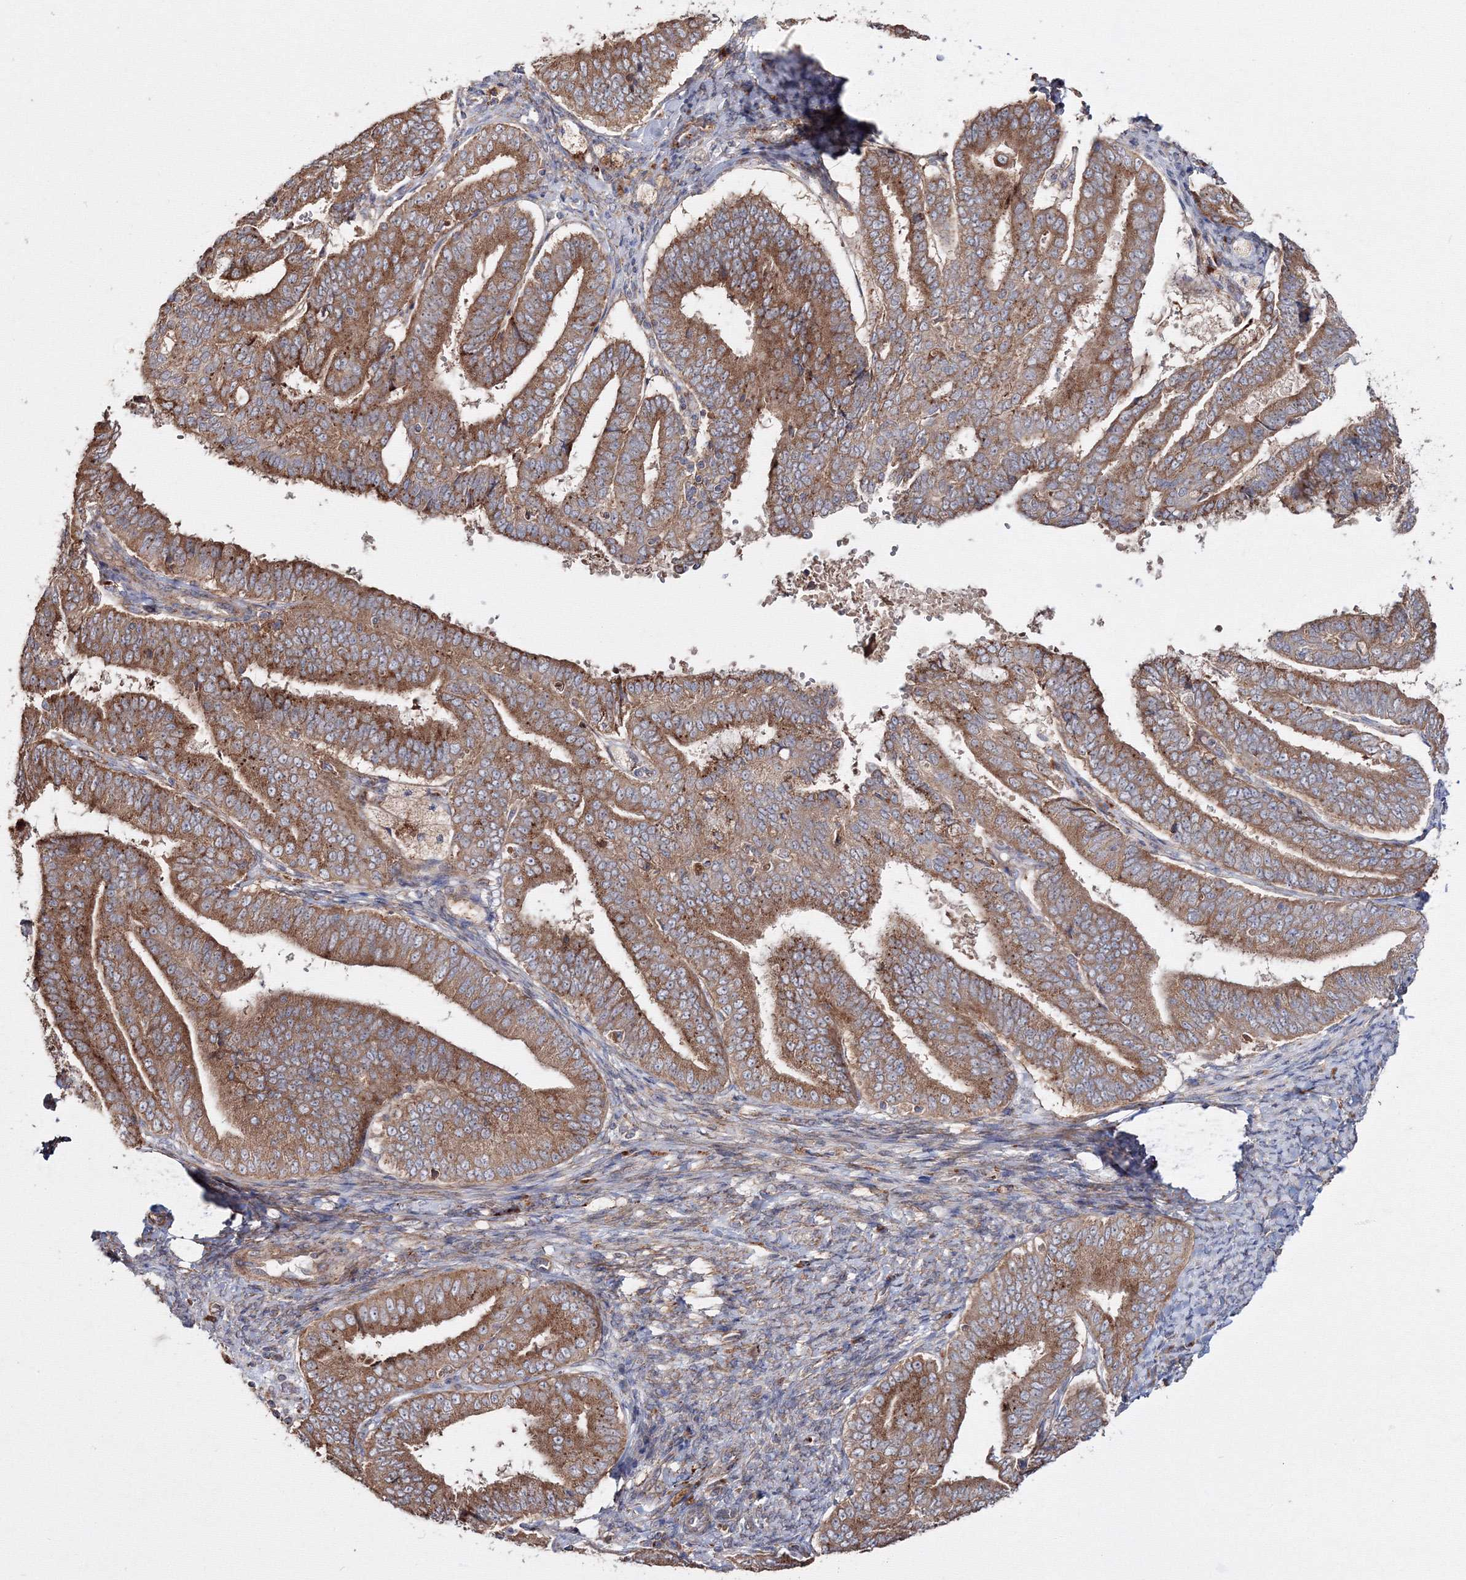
{"staining": {"intensity": "moderate", "quantity": ">75%", "location": "cytoplasmic/membranous"}, "tissue": "endometrial cancer", "cell_type": "Tumor cells", "image_type": "cancer", "snomed": [{"axis": "morphology", "description": "Adenocarcinoma, NOS"}, {"axis": "topography", "description": "Endometrium"}], "caption": "Immunohistochemistry histopathology image of neoplastic tissue: endometrial adenocarcinoma stained using IHC exhibits medium levels of moderate protein expression localized specifically in the cytoplasmic/membranous of tumor cells, appearing as a cytoplasmic/membranous brown color.", "gene": "DDO", "patient": {"sex": "female", "age": 63}}